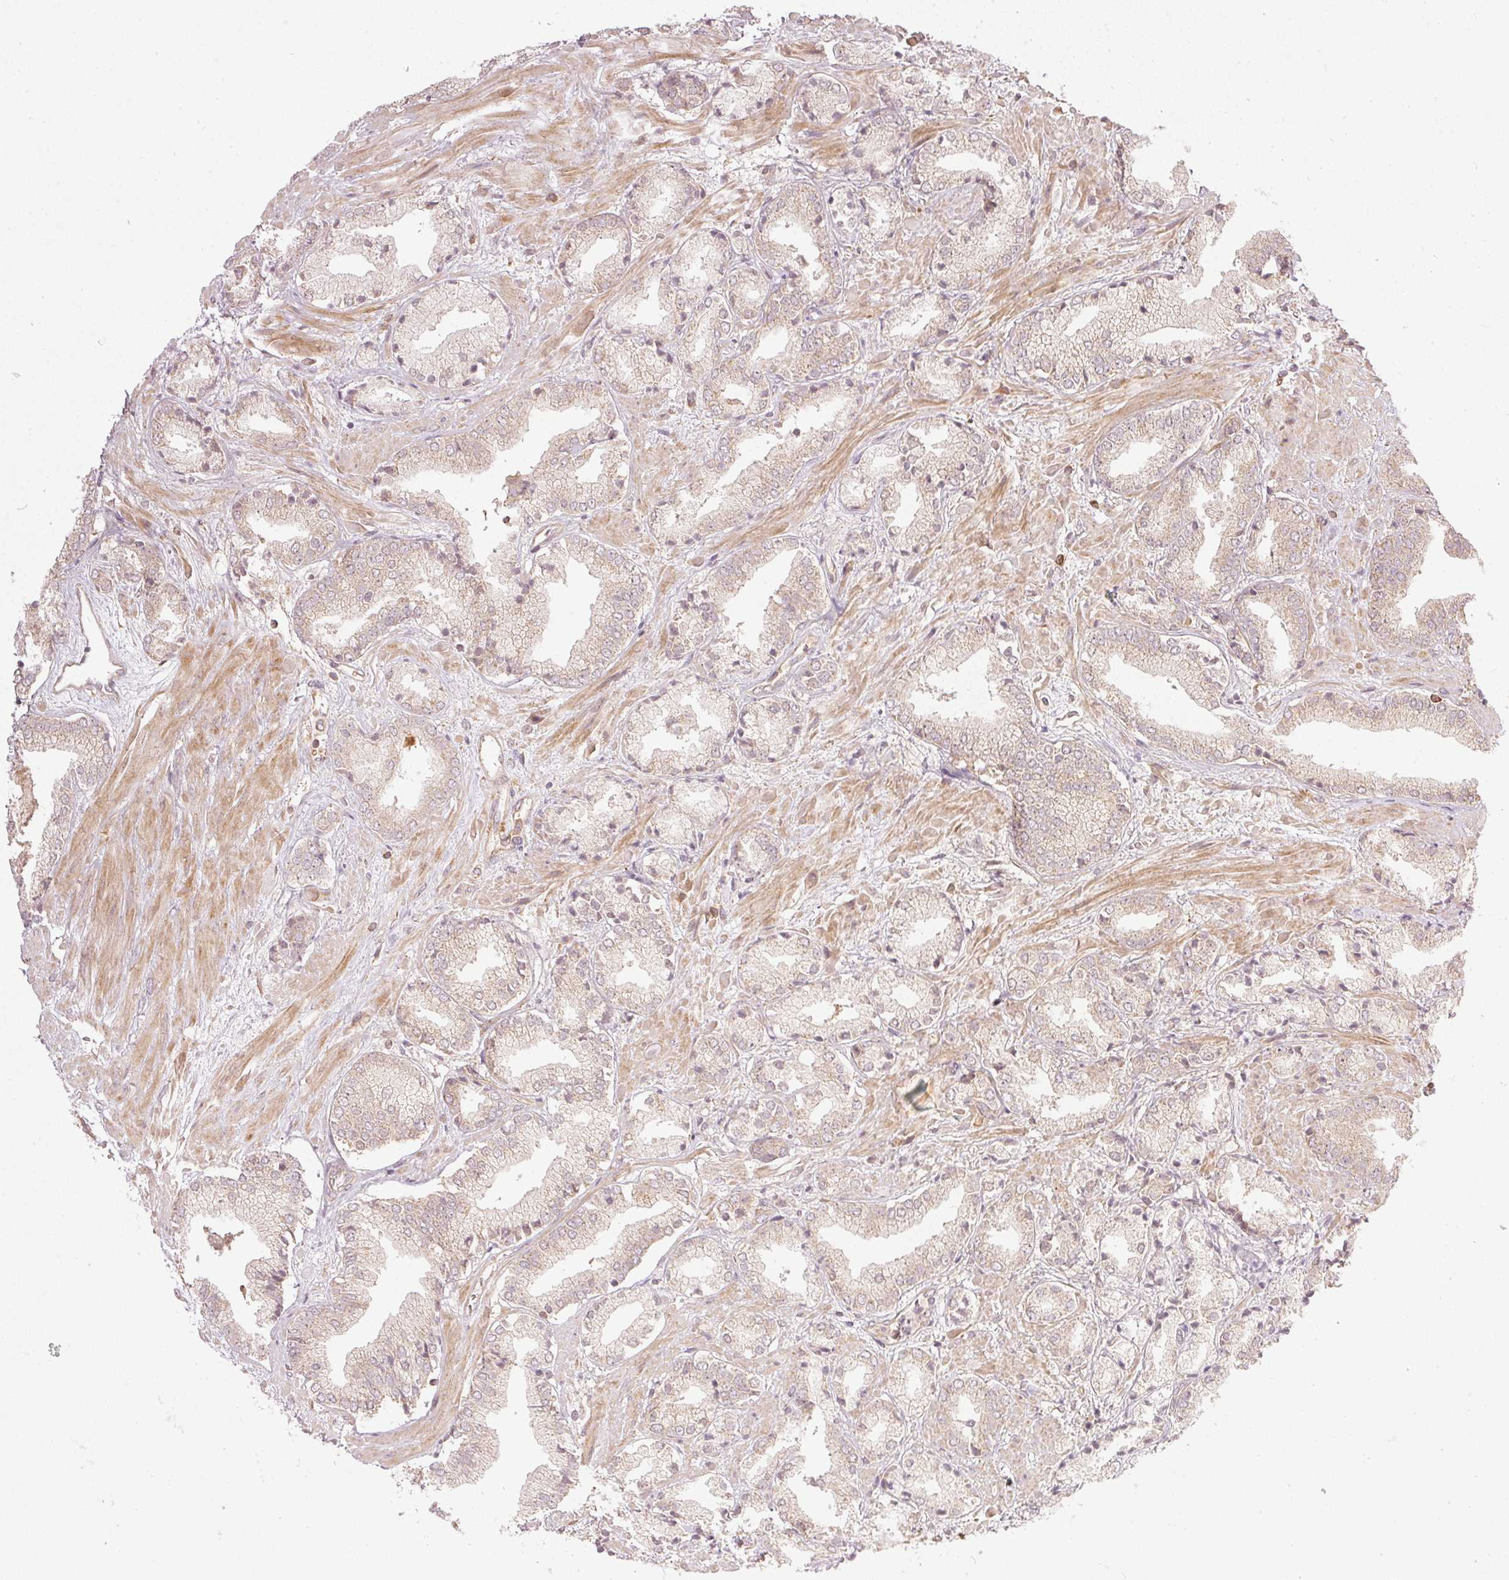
{"staining": {"intensity": "weak", "quantity": ">75%", "location": "cytoplasmic/membranous"}, "tissue": "prostate cancer", "cell_type": "Tumor cells", "image_type": "cancer", "snomed": [{"axis": "morphology", "description": "Adenocarcinoma, High grade"}, {"axis": "topography", "description": "Prostate"}], "caption": "Prostate adenocarcinoma (high-grade) stained for a protein (brown) reveals weak cytoplasmic/membranous positive positivity in about >75% of tumor cells.", "gene": "NADK2", "patient": {"sex": "male", "age": 56}}